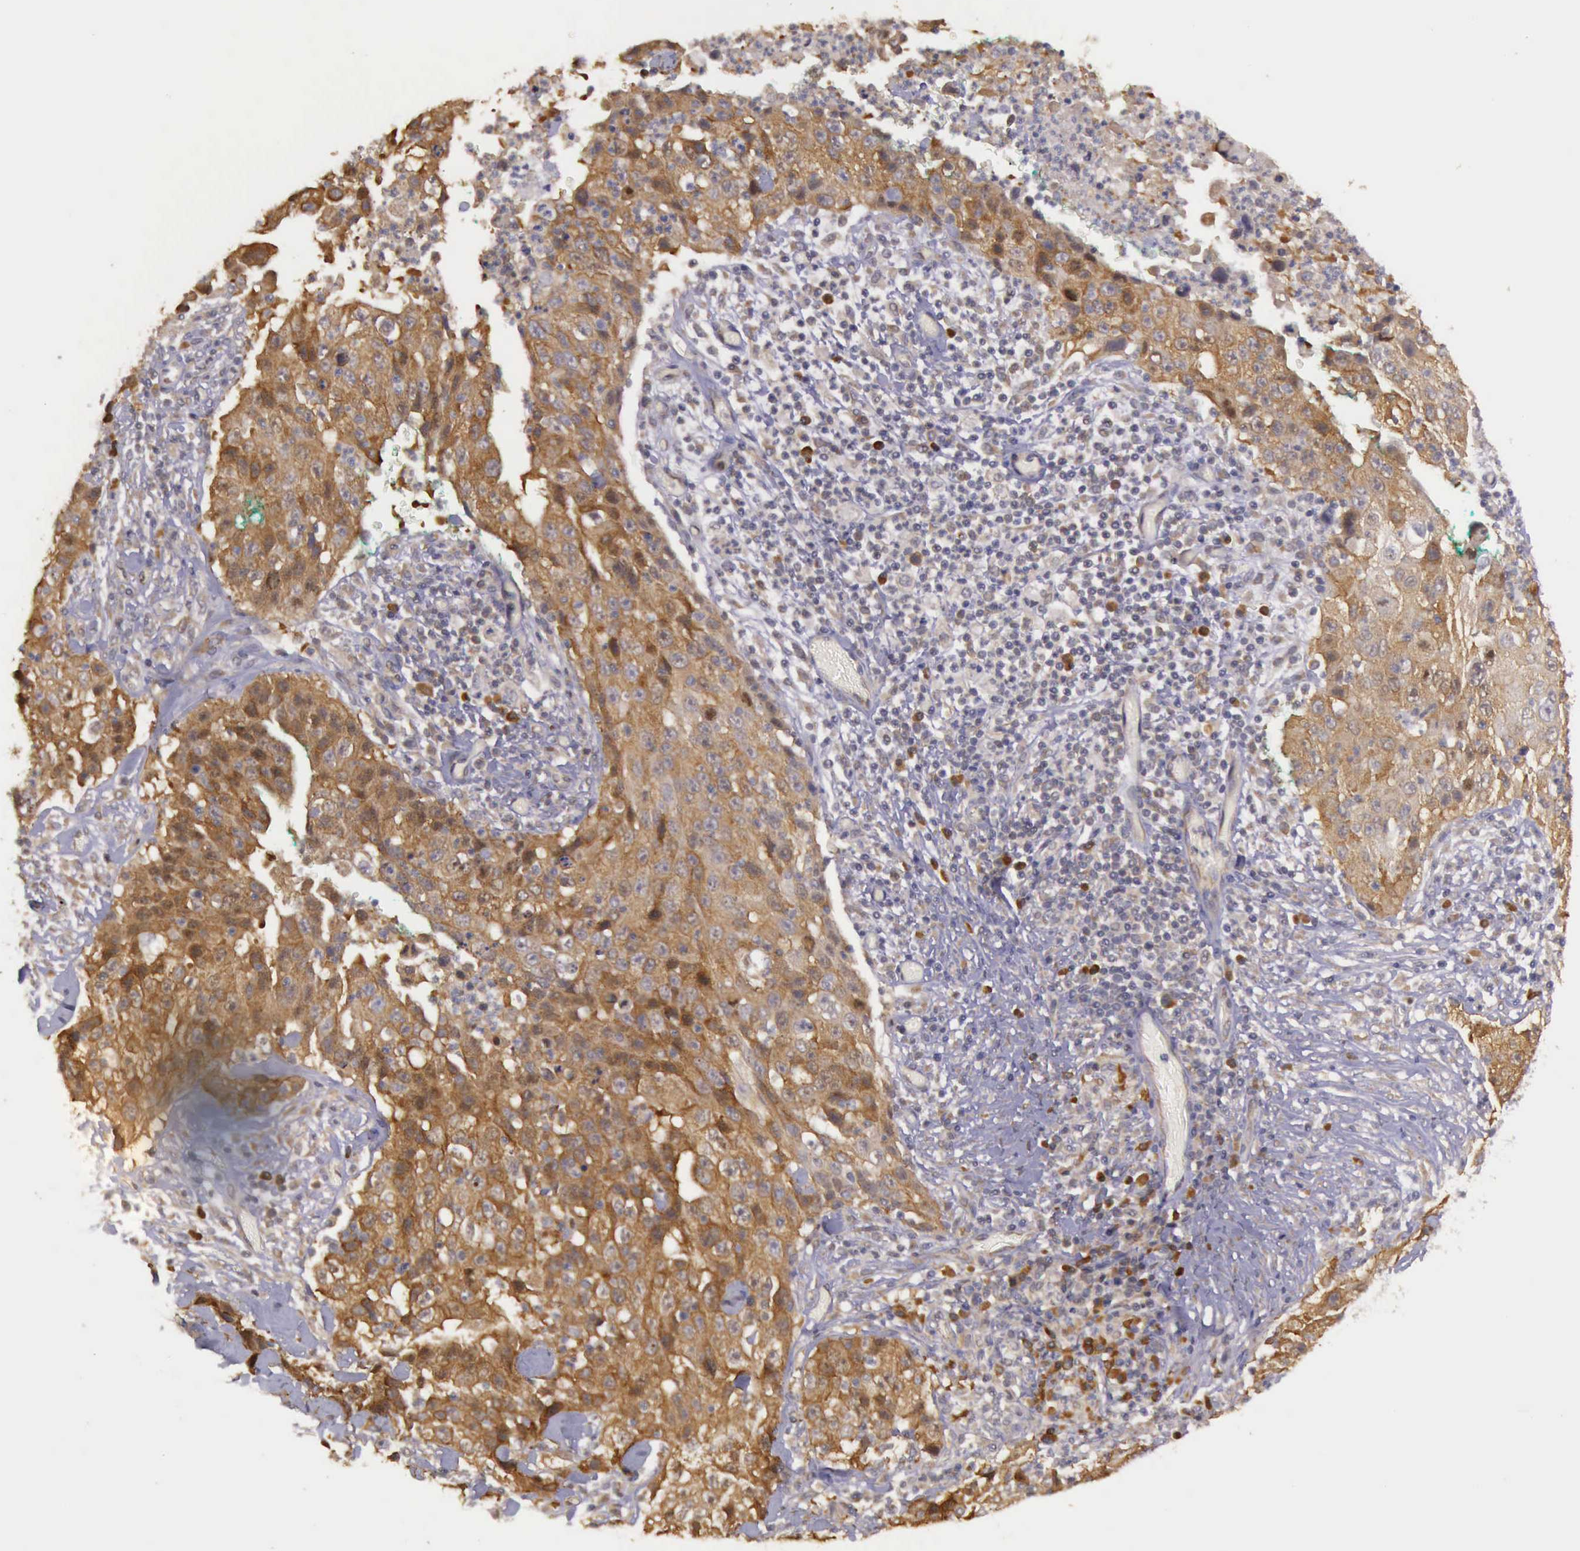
{"staining": {"intensity": "strong", "quantity": ">75%", "location": "cytoplasmic/membranous"}, "tissue": "lung cancer", "cell_type": "Tumor cells", "image_type": "cancer", "snomed": [{"axis": "morphology", "description": "Squamous cell carcinoma, NOS"}, {"axis": "topography", "description": "Lung"}], "caption": "High-power microscopy captured an IHC image of lung squamous cell carcinoma, revealing strong cytoplasmic/membranous staining in about >75% of tumor cells. The protein is stained brown, and the nuclei are stained in blue (DAB (3,3'-diaminobenzidine) IHC with brightfield microscopy, high magnification).", "gene": "EIF5", "patient": {"sex": "male", "age": 64}}